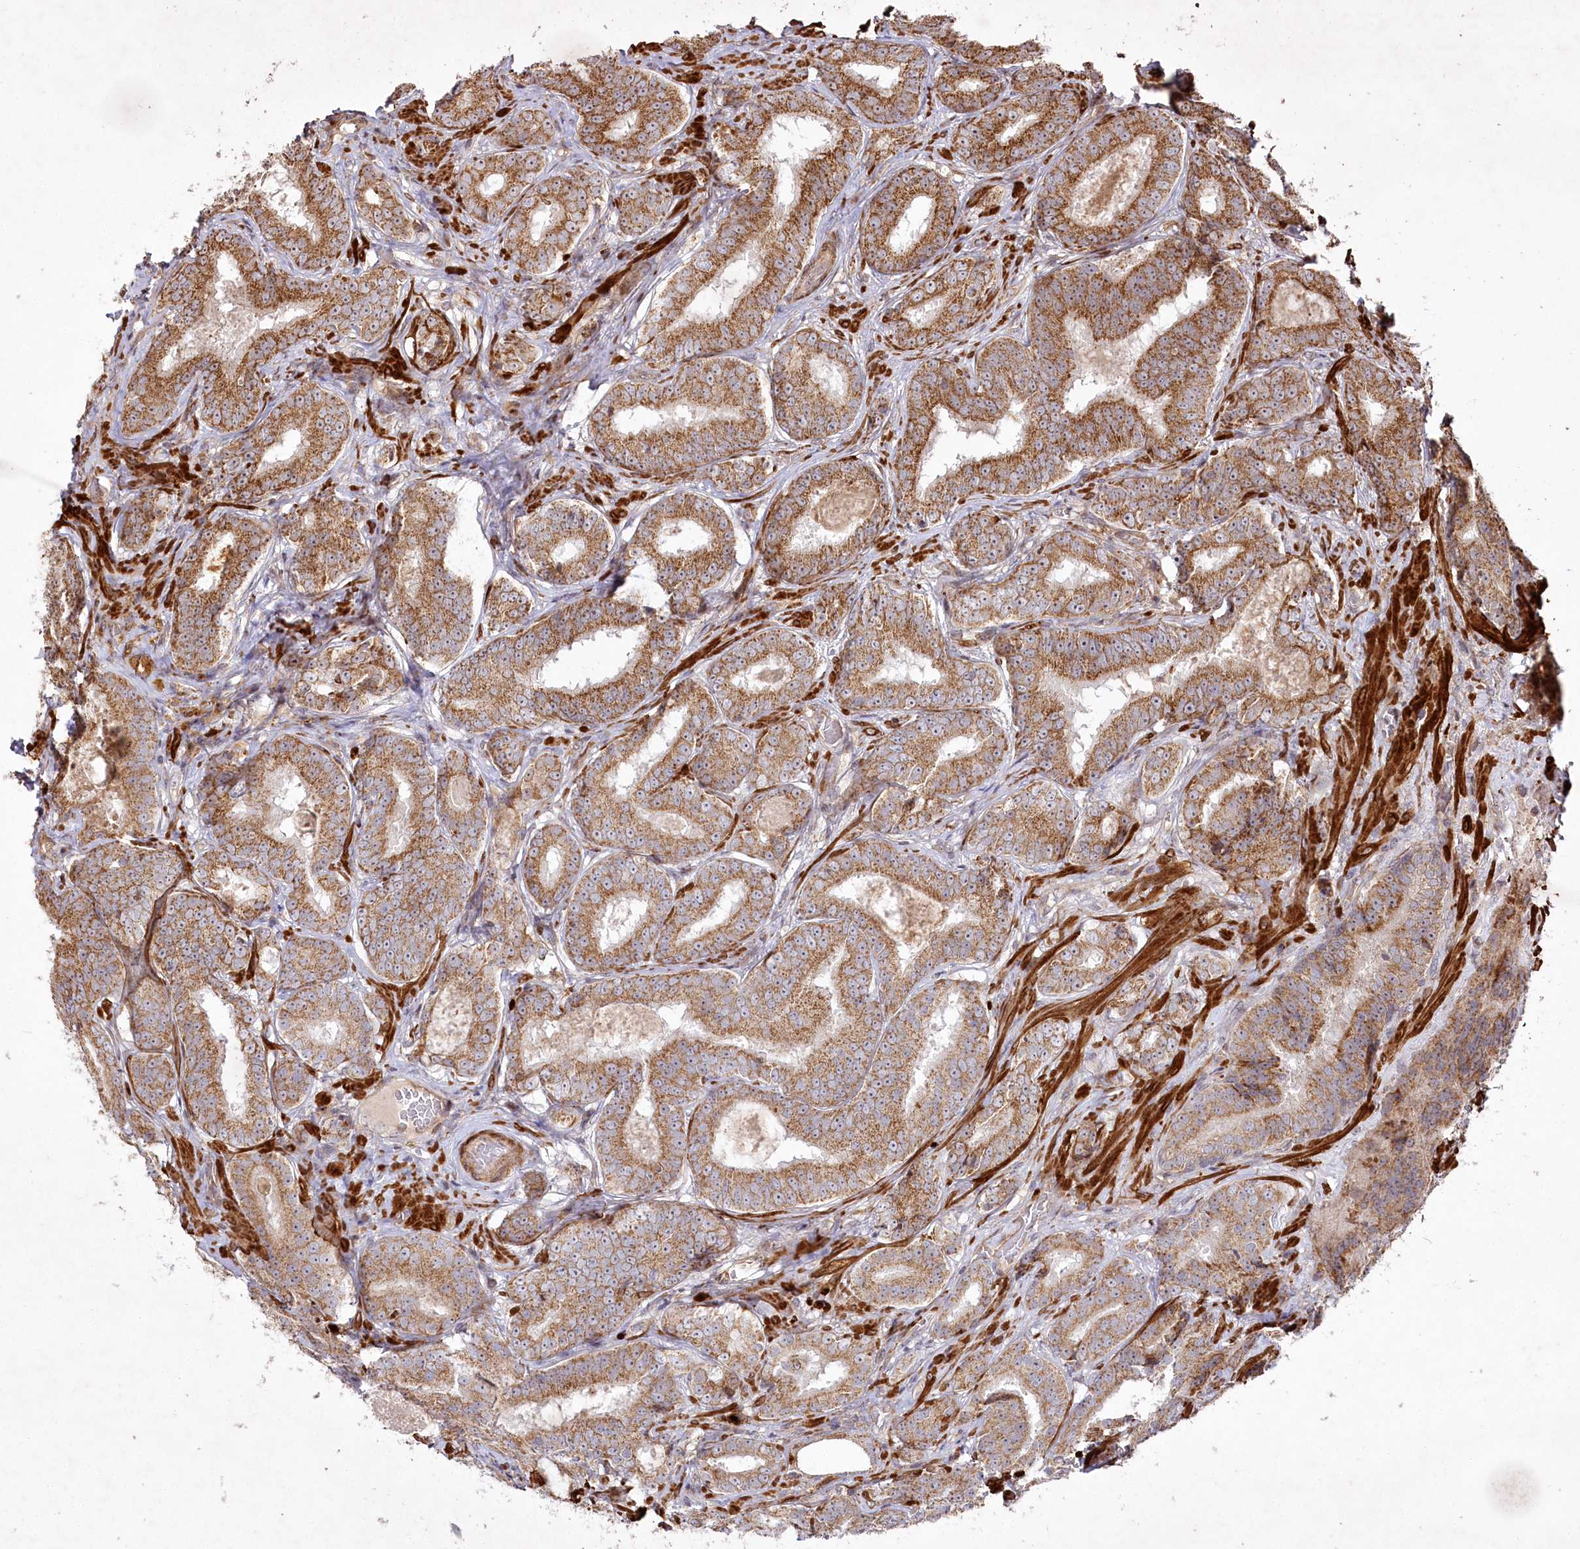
{"staining": {"intensity": "moderate", "quantity": ">75%", "location": "cytoplasmic/membranous"}, "tissue": "prostate cancer", "cell_type": "Tumor cells", "image_type": "cancer", "snomed": [{"axis": "morphology", "description": "Adenocarcinoma, High grade"}, {"axis": "topography", "description": "Prostate"}], "caption": "Prostate cancer stained for a protein exhibits moderate cytoplasmic/membranous positivity in tumor cells.", "gene": "PSTK", "patient": {"sex": "male", "age": 57}}